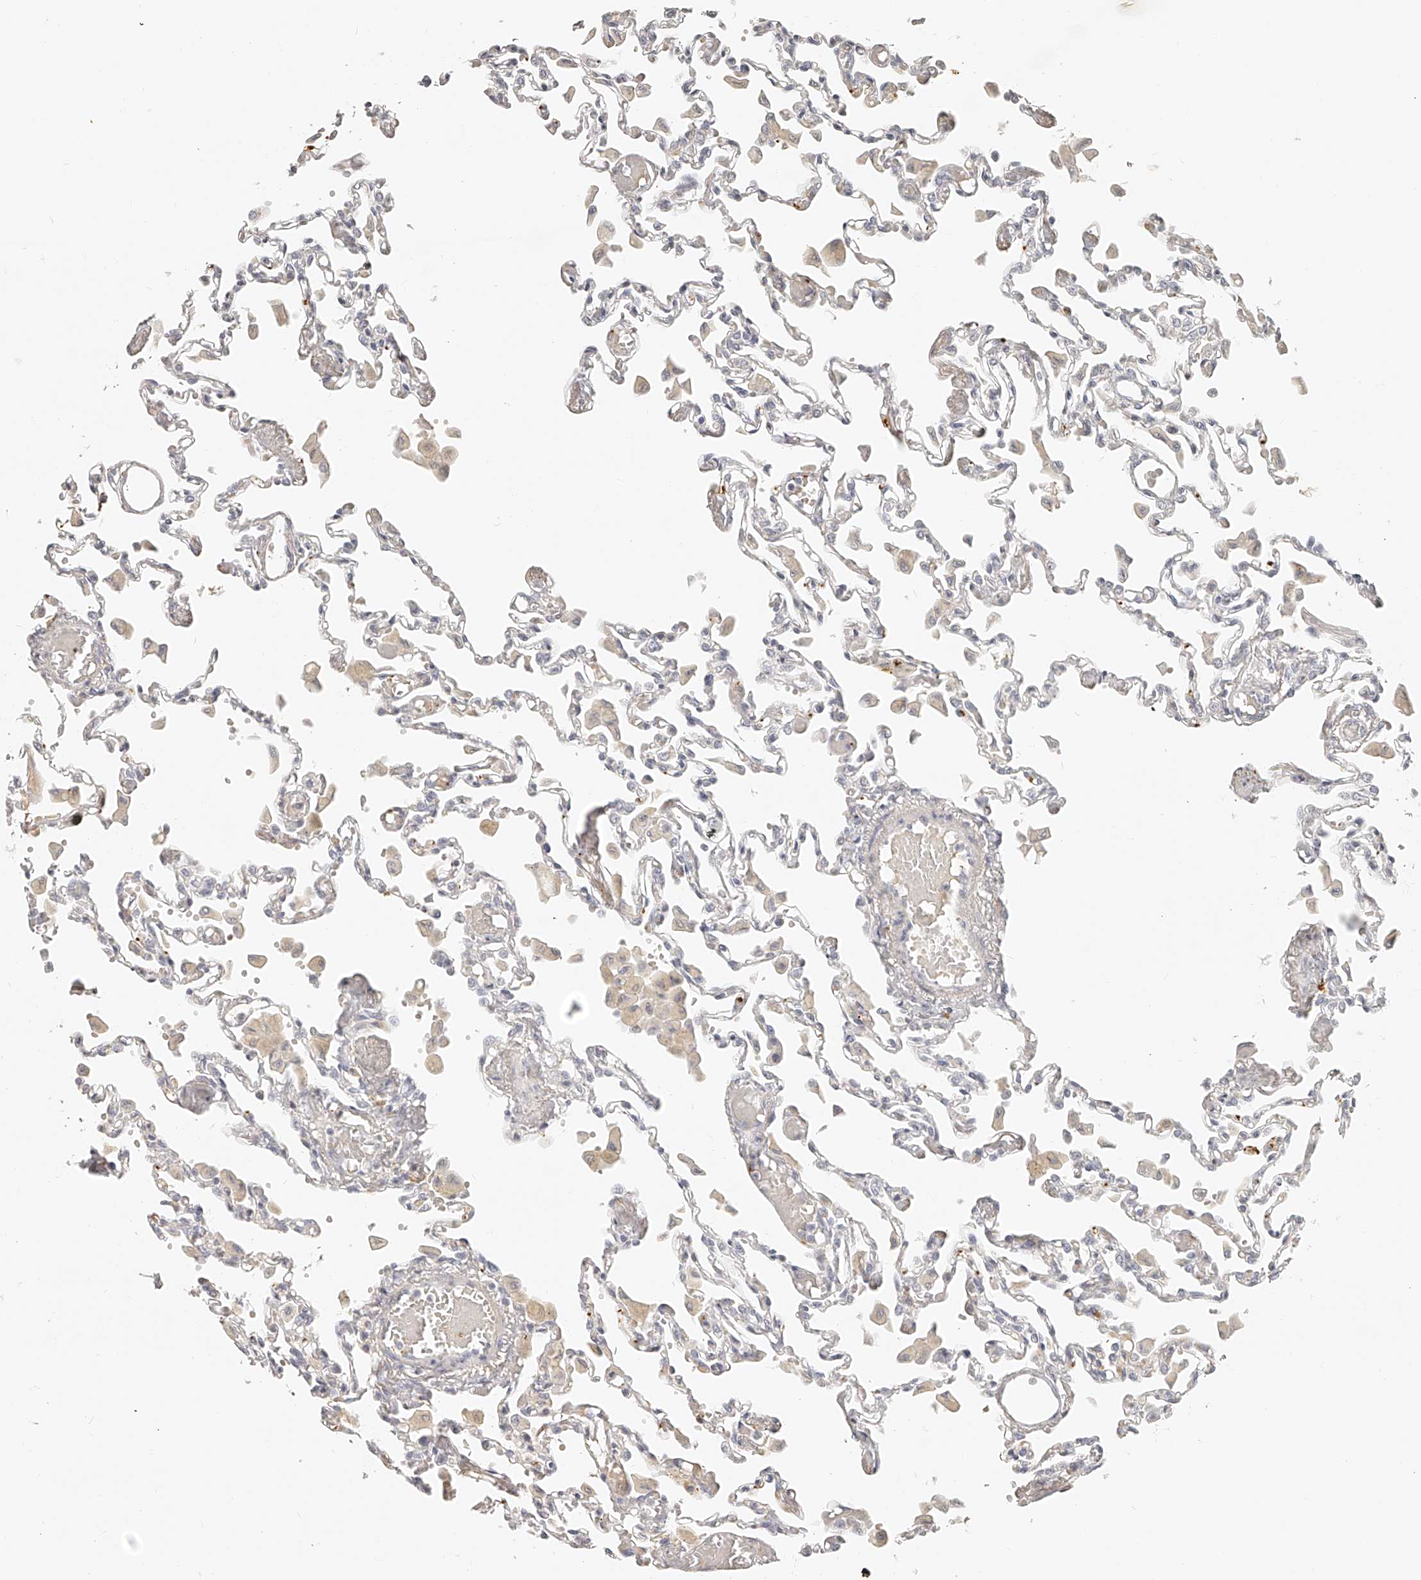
{"staining": {"intensity": "moderate", "quantity": "<25%", "location": "cytoplasmic/membranous"}, "tissue": "lung", "cell_type": "Alveolar cells", "image_type": "normal", "snomed": [{"axis": "morphology", "description": "Normal tissue, NOS"}, {"axis": "topography", "description": "Bronchus"}, {"axis": "topography", "description": "Lung"}], "caption": "Alveolar cells reveal moderate cytoplasmic/membranous positivity in about <25% of cells in benign lung. (Stains: DAB in brown, nuclei in blue, Microscopy: brightfield microscopy at high magnification).", "gene": "ITGB3", "patient": {"sex": "female", "age": 49}}